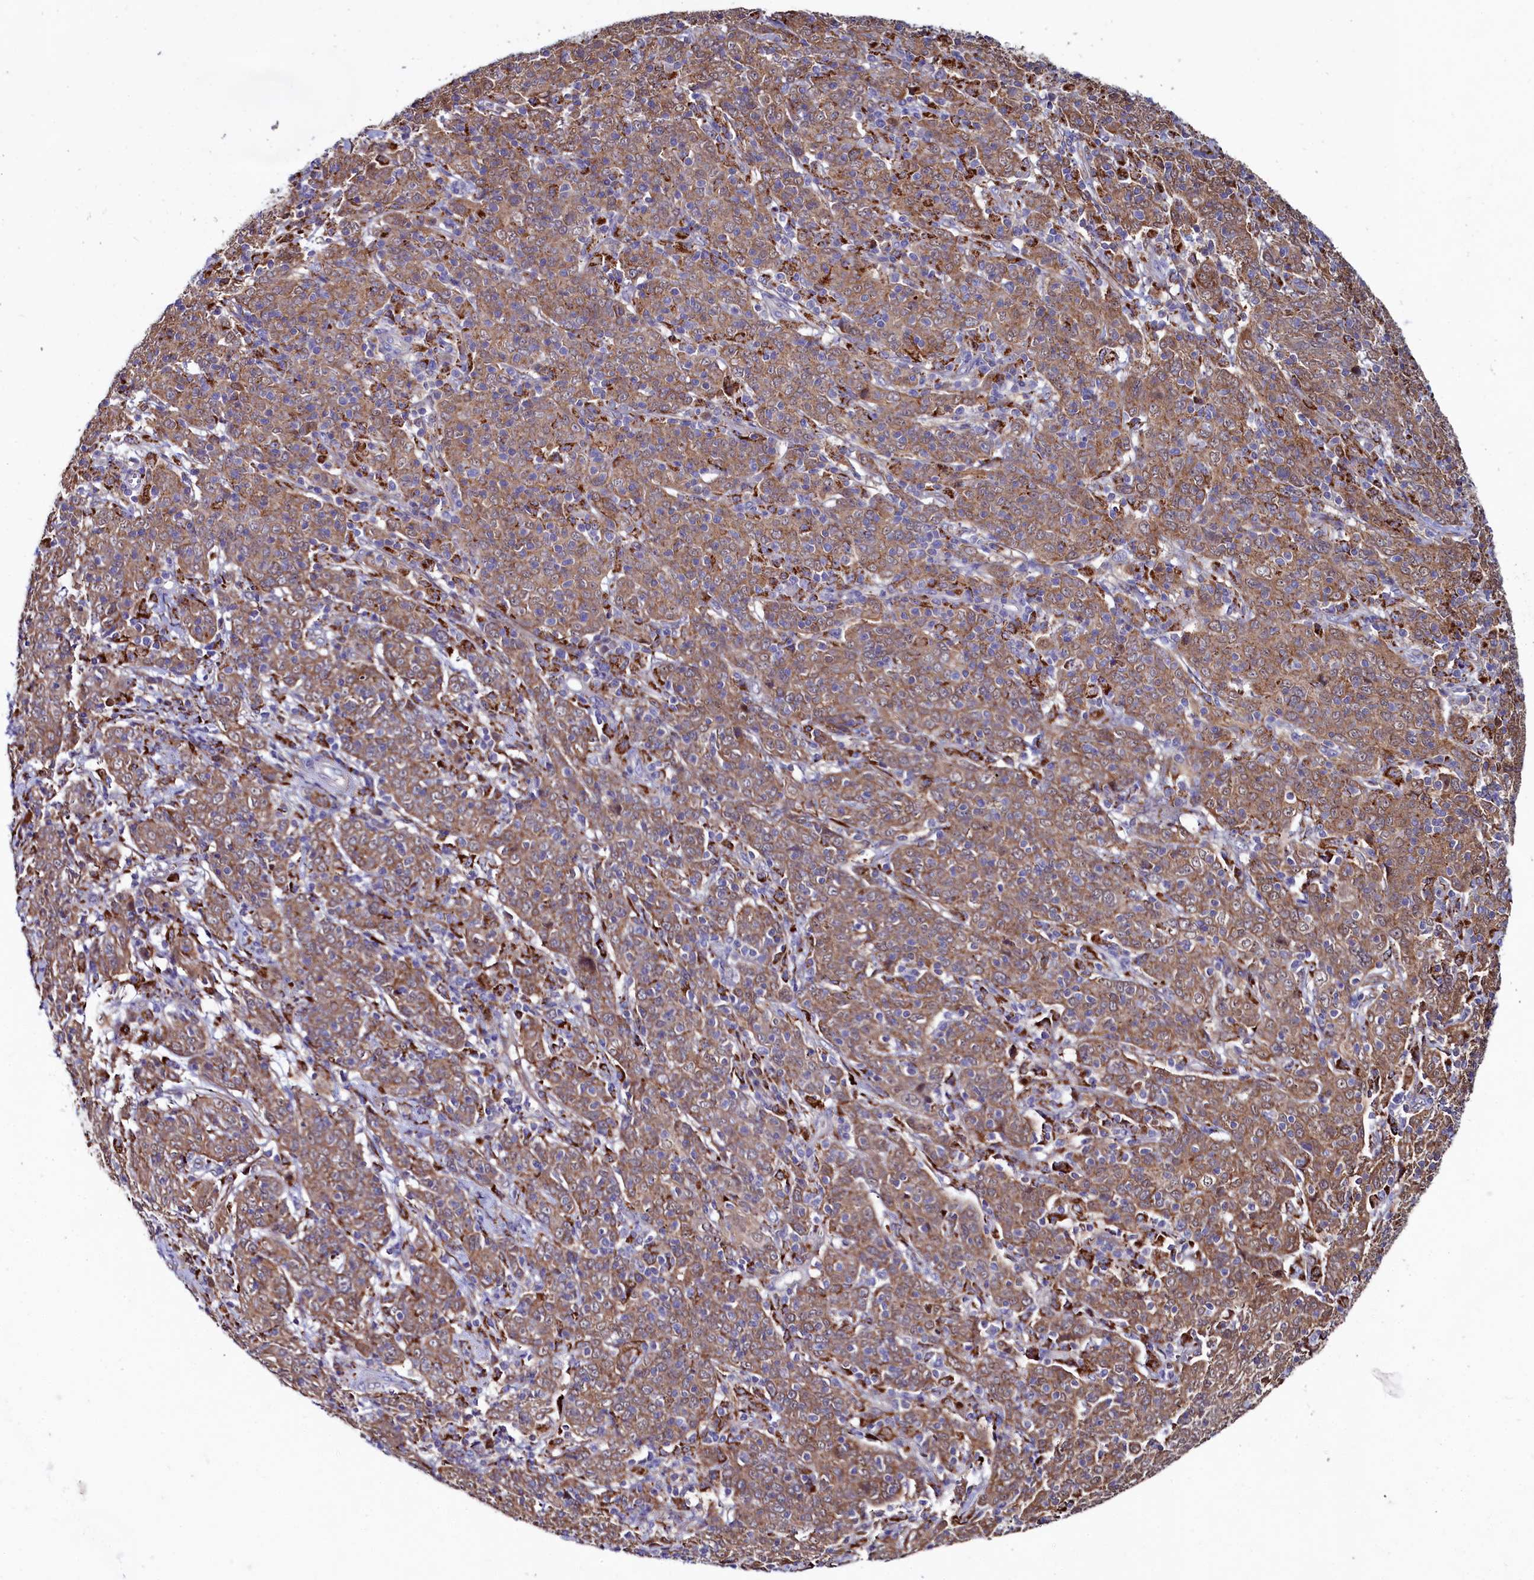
{"staining": {"intensity": "moderate", "quantity": ">75%", "location": "cytoplasmic/membranous"}, "tissue": "cervical cancer", "cell_type": "Tumor cells", "image_type": "cancer", "snomed": [{"axis": "morphology", "description": "Squamous cell carcinoma, NOS"}, {"axis": "topography", "description": "Cervix"}], "caption": "Cervical squamous cell carcinoma was stained to show a protein in brown. There is medium levels of moderate cytoplasmic/membranous staining in about >75% of tumor cells.", "gene": "ASTE1", "patient": {"sex": "female", "age": 67}}